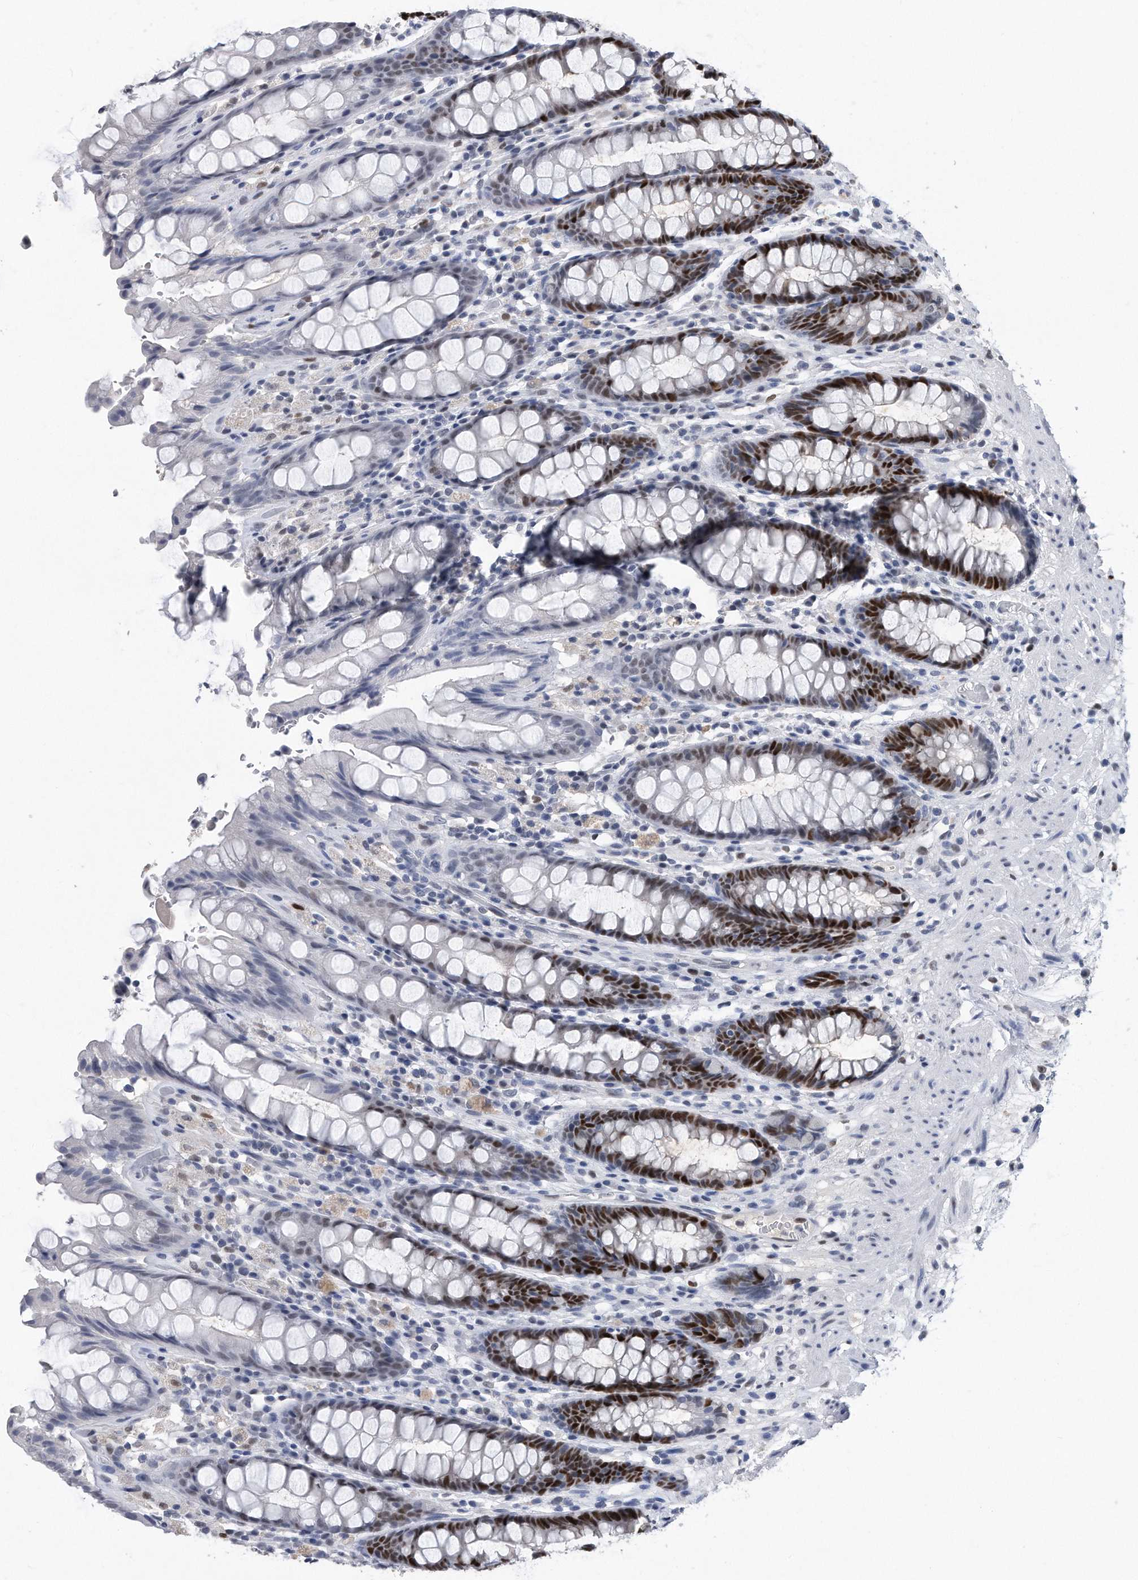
{"staining": {"intensity": "strong", "quantity": "<25%", "location": "nuclear"}, "tissue": "rectum", "cell_type": "Glandular cells", "image_type": "normal", "snomed": [{"axis": "morphology", "description": "Normal tissue, NOS"}, {"axis": "topography", "description": "Rectum"}], "caption": "Protein expression by immunohistochemistry (IHC) shows strong nuclear positivity in about <25% of glandular cells in unremarkable rectum.", "gene": "PCNA", "patient": {"sex": "male", "age": 64}}